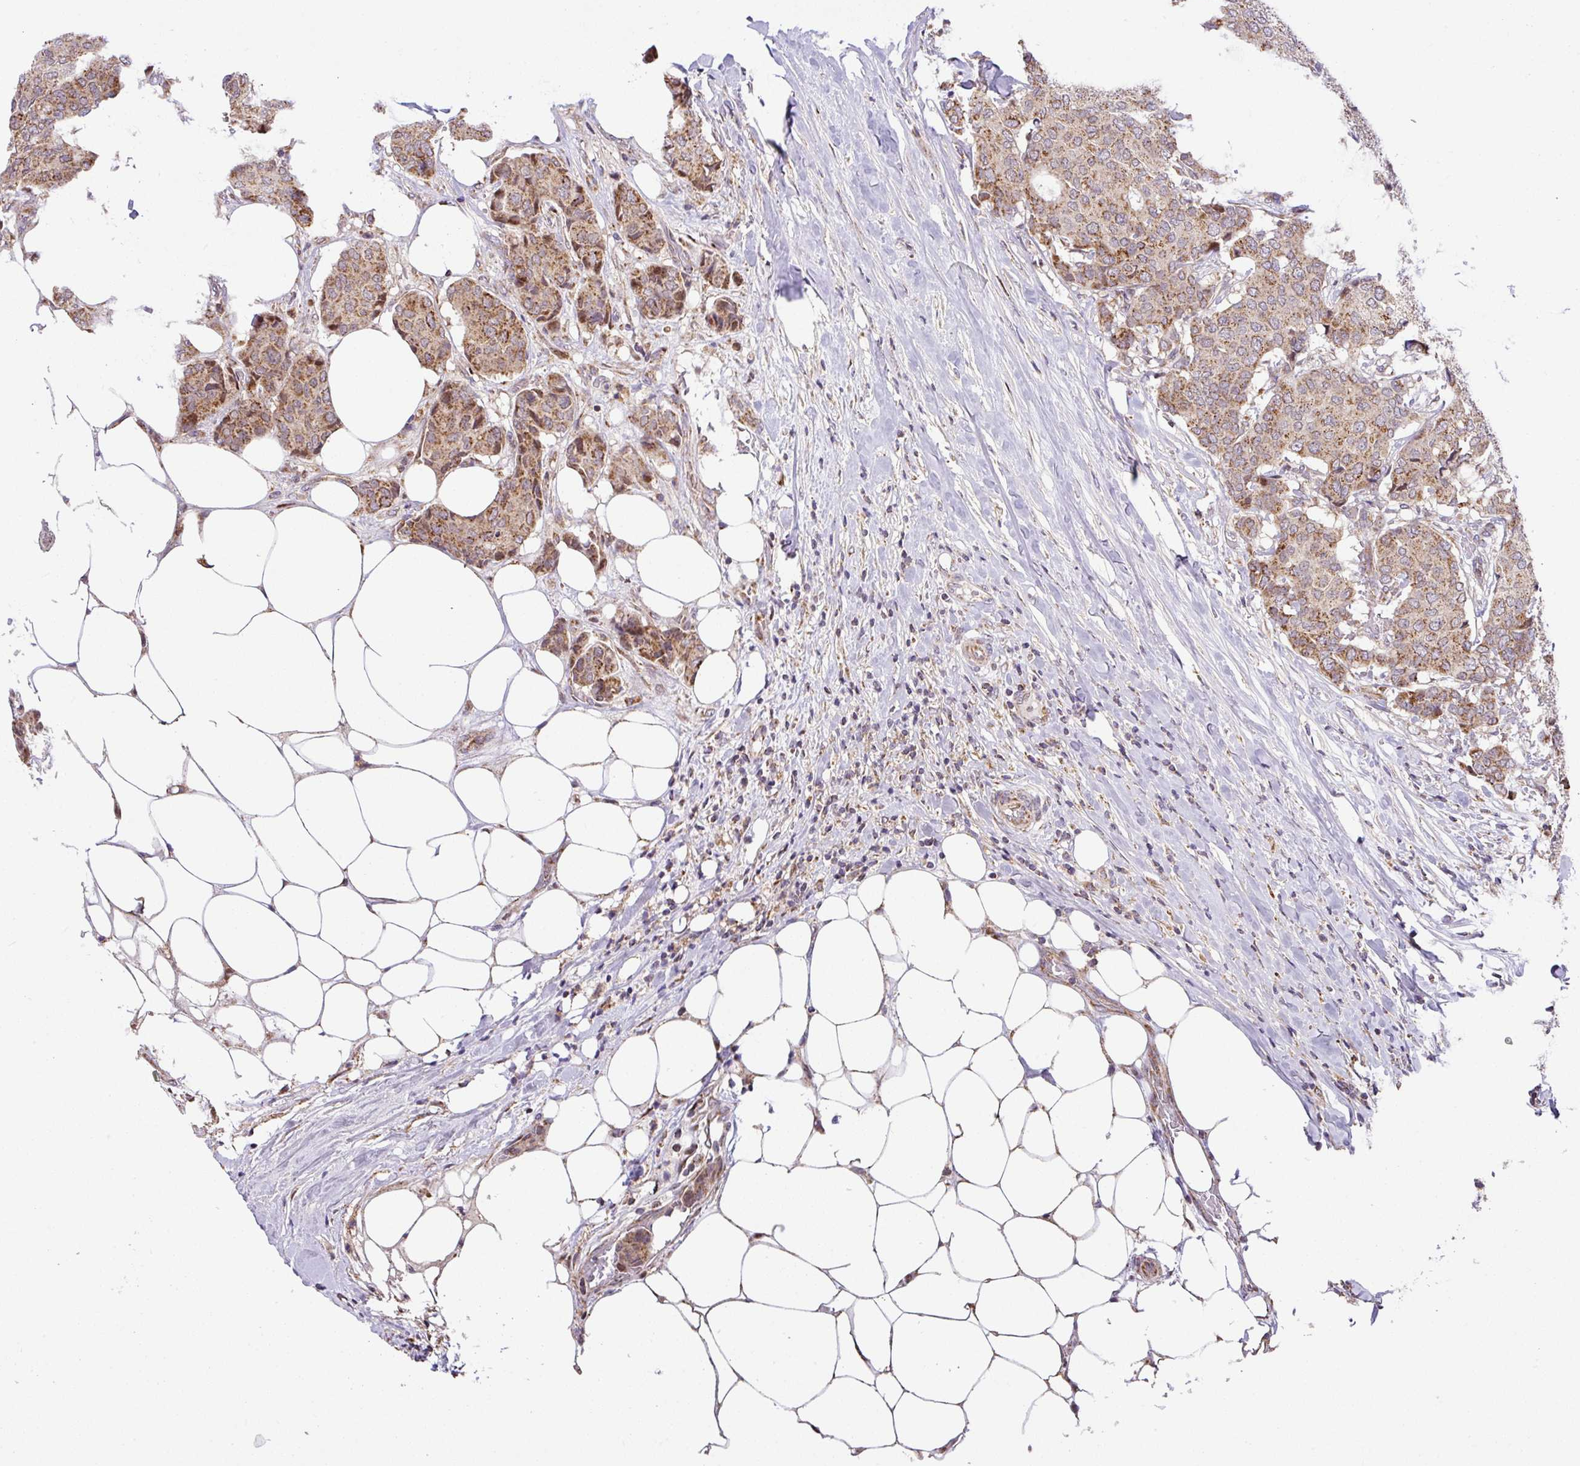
{"staining": {"intensity": "moderate", "quantity": ">75%", "location": "cytoplasmic/membranous"}, "tissue": "breast cancer", "cell_type": "Tumor cells", "image_type": "cancer", "snomed": [{"axis": "morphology", "description": "Duct carcinoma"}, {"axis": "topography", "description": "Breast"}], "caption": "Human infiltrating ductal carcinoma (breast) stained with a protein marker demonstrates moderate staining in tumor cells.", "gene": "SARS2", "patient": {"sex": "female", "age": 75}}